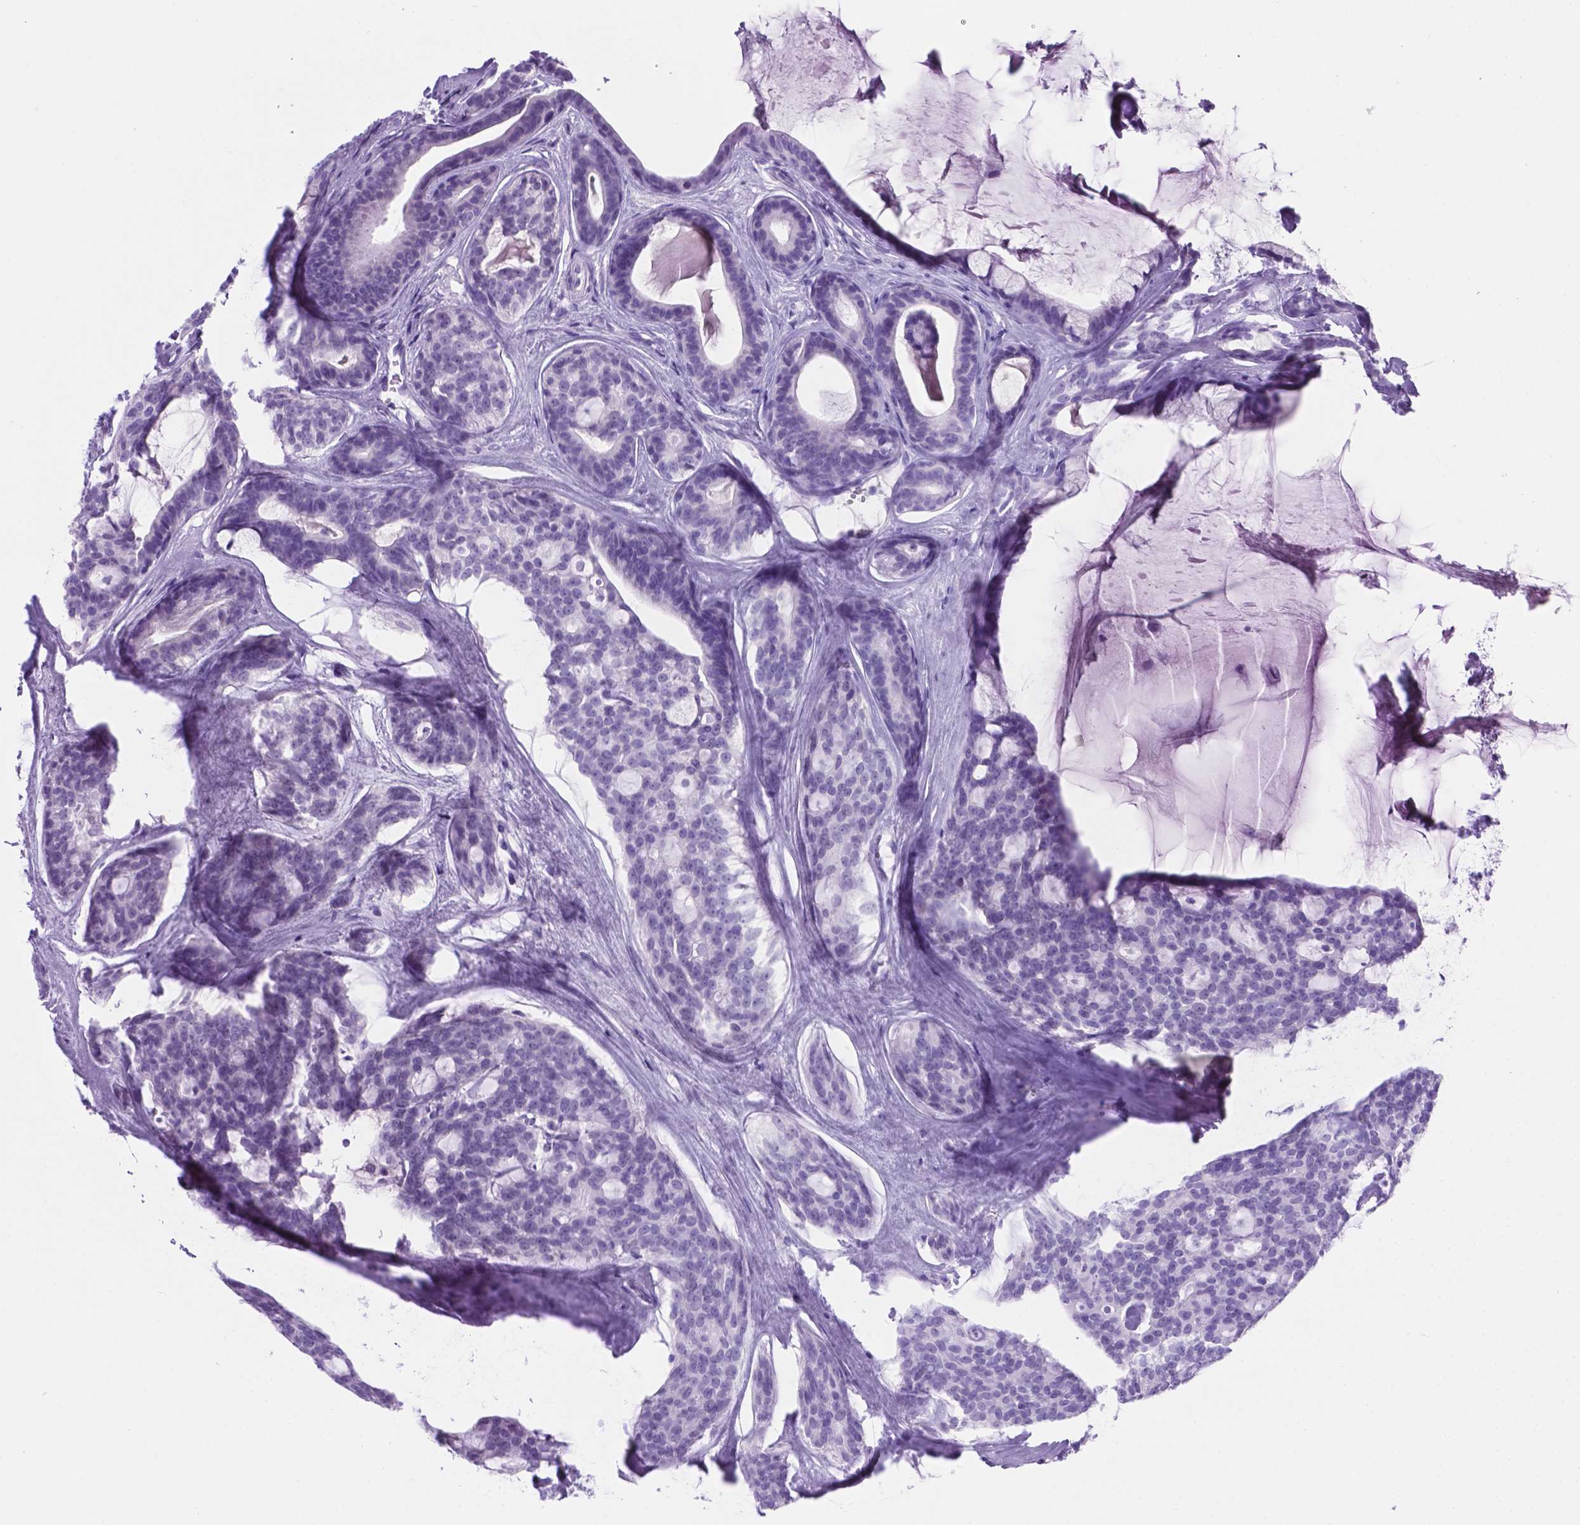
{"staining": {"intensity": "negative", "quantity": "none", "location": "none"}, "tissue": "head and neck cancer", "cell_type": "Tumor cells", "image_type": "cancer", "snomed": [{"axis": "morphology", "description": "Adenocarcinoma, NOS"}, {"axis": "topography", "description": "Head-Neck"}], "caption": "A histopathology image of human head and neck adenocarcinoma is negative for staining in tumor cells.", "gene": "C17orf107", "patient": {"sex": "male", "age": 66}}